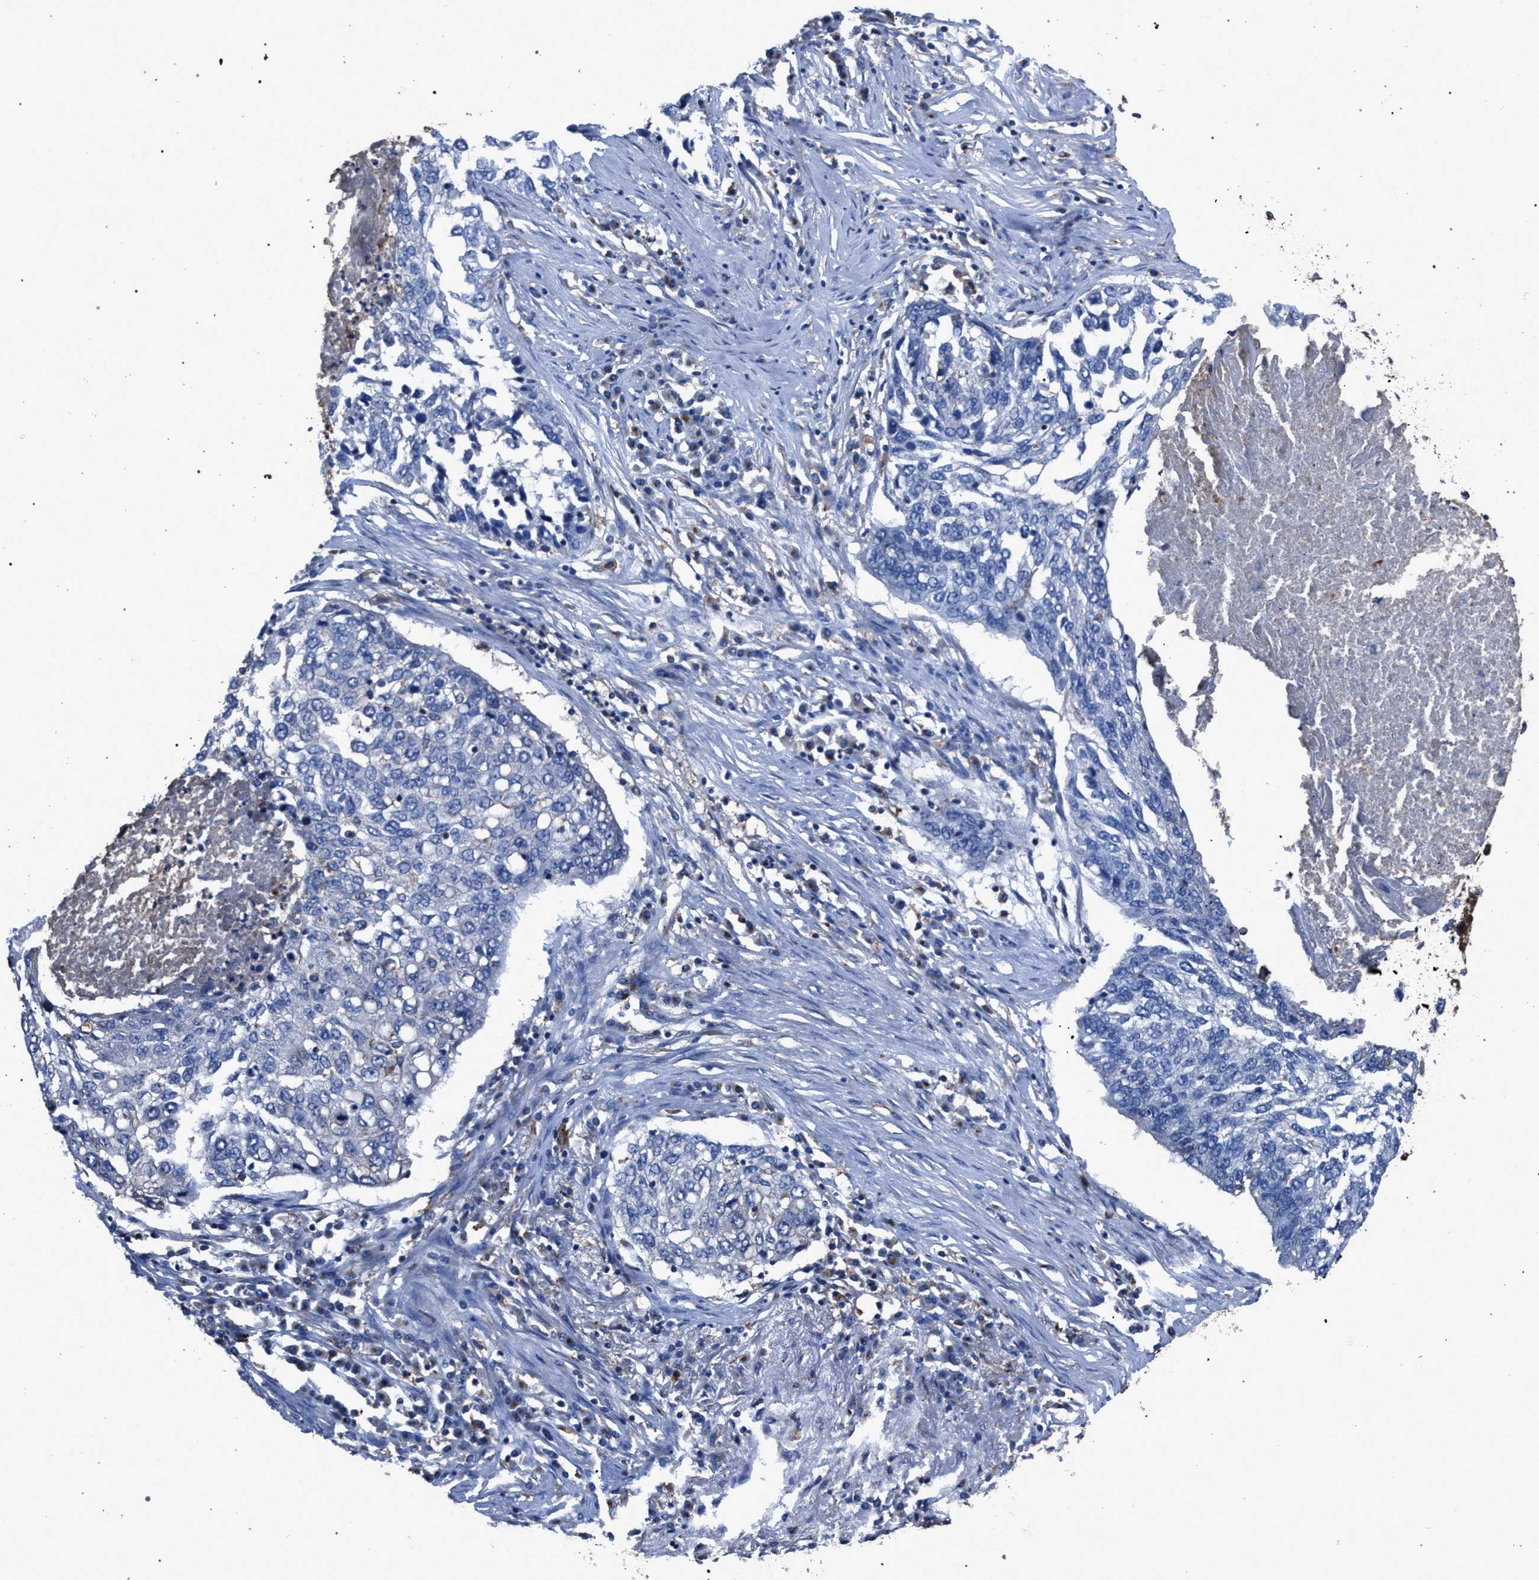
{"staining": {"intensity": "negative", "quantity": "none", "location": "none"}, "tissue": "lung cancer", "cell_type": "Tumor cells", "image_type": "cancer", "snomed": [{"axis": "morphology", "description": "Squamous cell carcinoma, NOS"}, {"axis": "topography", "description": "Lung"}], "caption": "There is no significant staining in tumor cells of squamous cell carcinoma (lung).", "gene": "ATP6V0A1", "patient": {"sex": "female", "age": 63}}